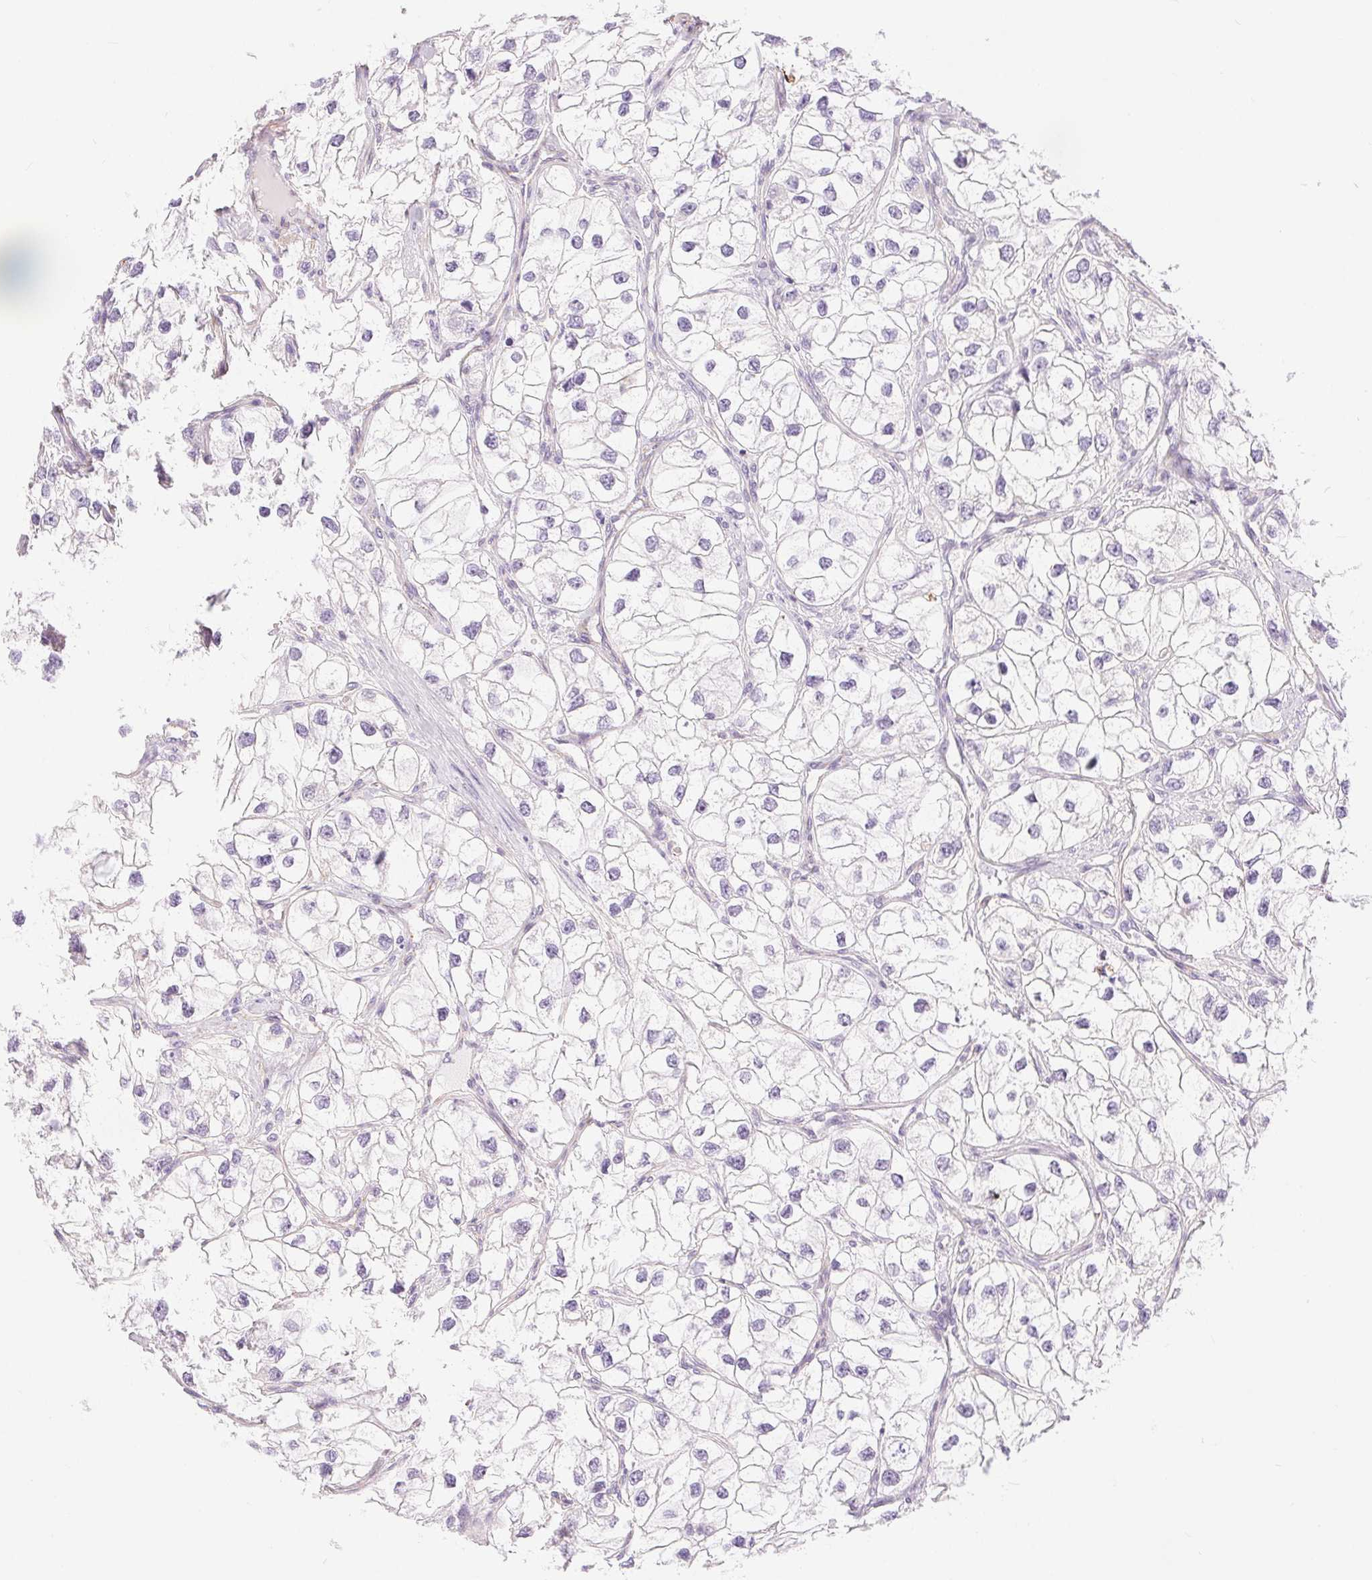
{"staining": {"intensity": "negative", "quantity": "none", "location": "none"}, "tissue": "renal cancer", "cell_type": "Tumor cells", "image_type": "cancer", "snomed": [{"axis": "morphology", "description": "Adenocarcinoma, NOS"}, {"axis": "topography", "description": "Kidney"}], "caption": "This is a histopathology image of immunohistochemistry staining of renal adenocarcinoma, which shows no positivity in tumor cells.", "gene": "GFAP", "patient": {"sex": "male", "age": 59}}